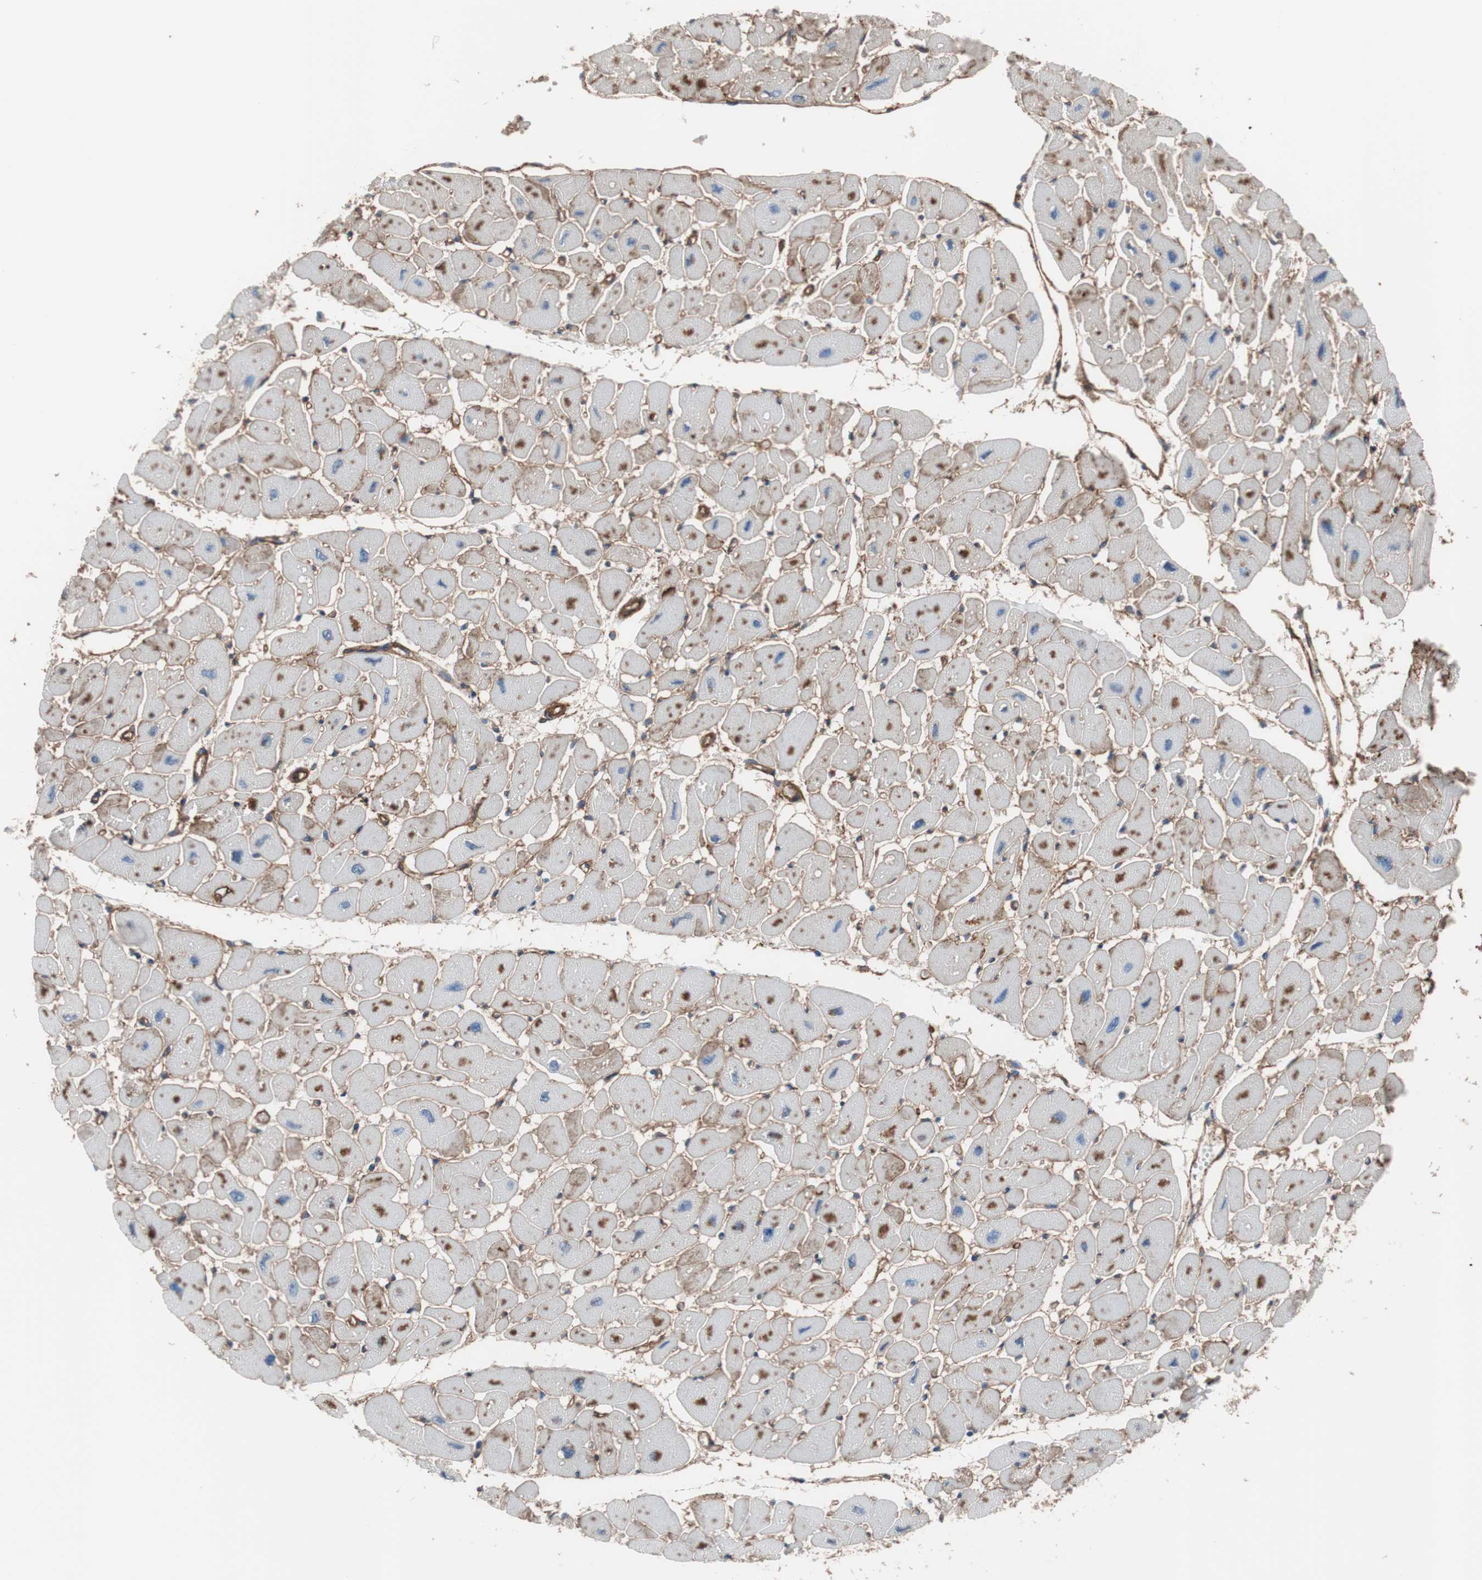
{"staining": {"intensity": "moderate", "quantity": "25%-75%", "location": "cytoplasmic/membranous"}, "tissue": "heart muscle", "cell_type": "Cardiomyocytes", "image_type": "normal", "snomed": [{"axis": "morphology", "description": "Normal tissue, NOS"}, {"axis": "topography", "description": "Heart"}], "caption": "An IHC histopathology image of benign tissue is shown. Protein staining in brown shows moderate cytoplasmic/membranous positivity in heart muscle within cardiomyocytes.", "gene": "CD81", "patient": {"sex": "female", "age": 54}}